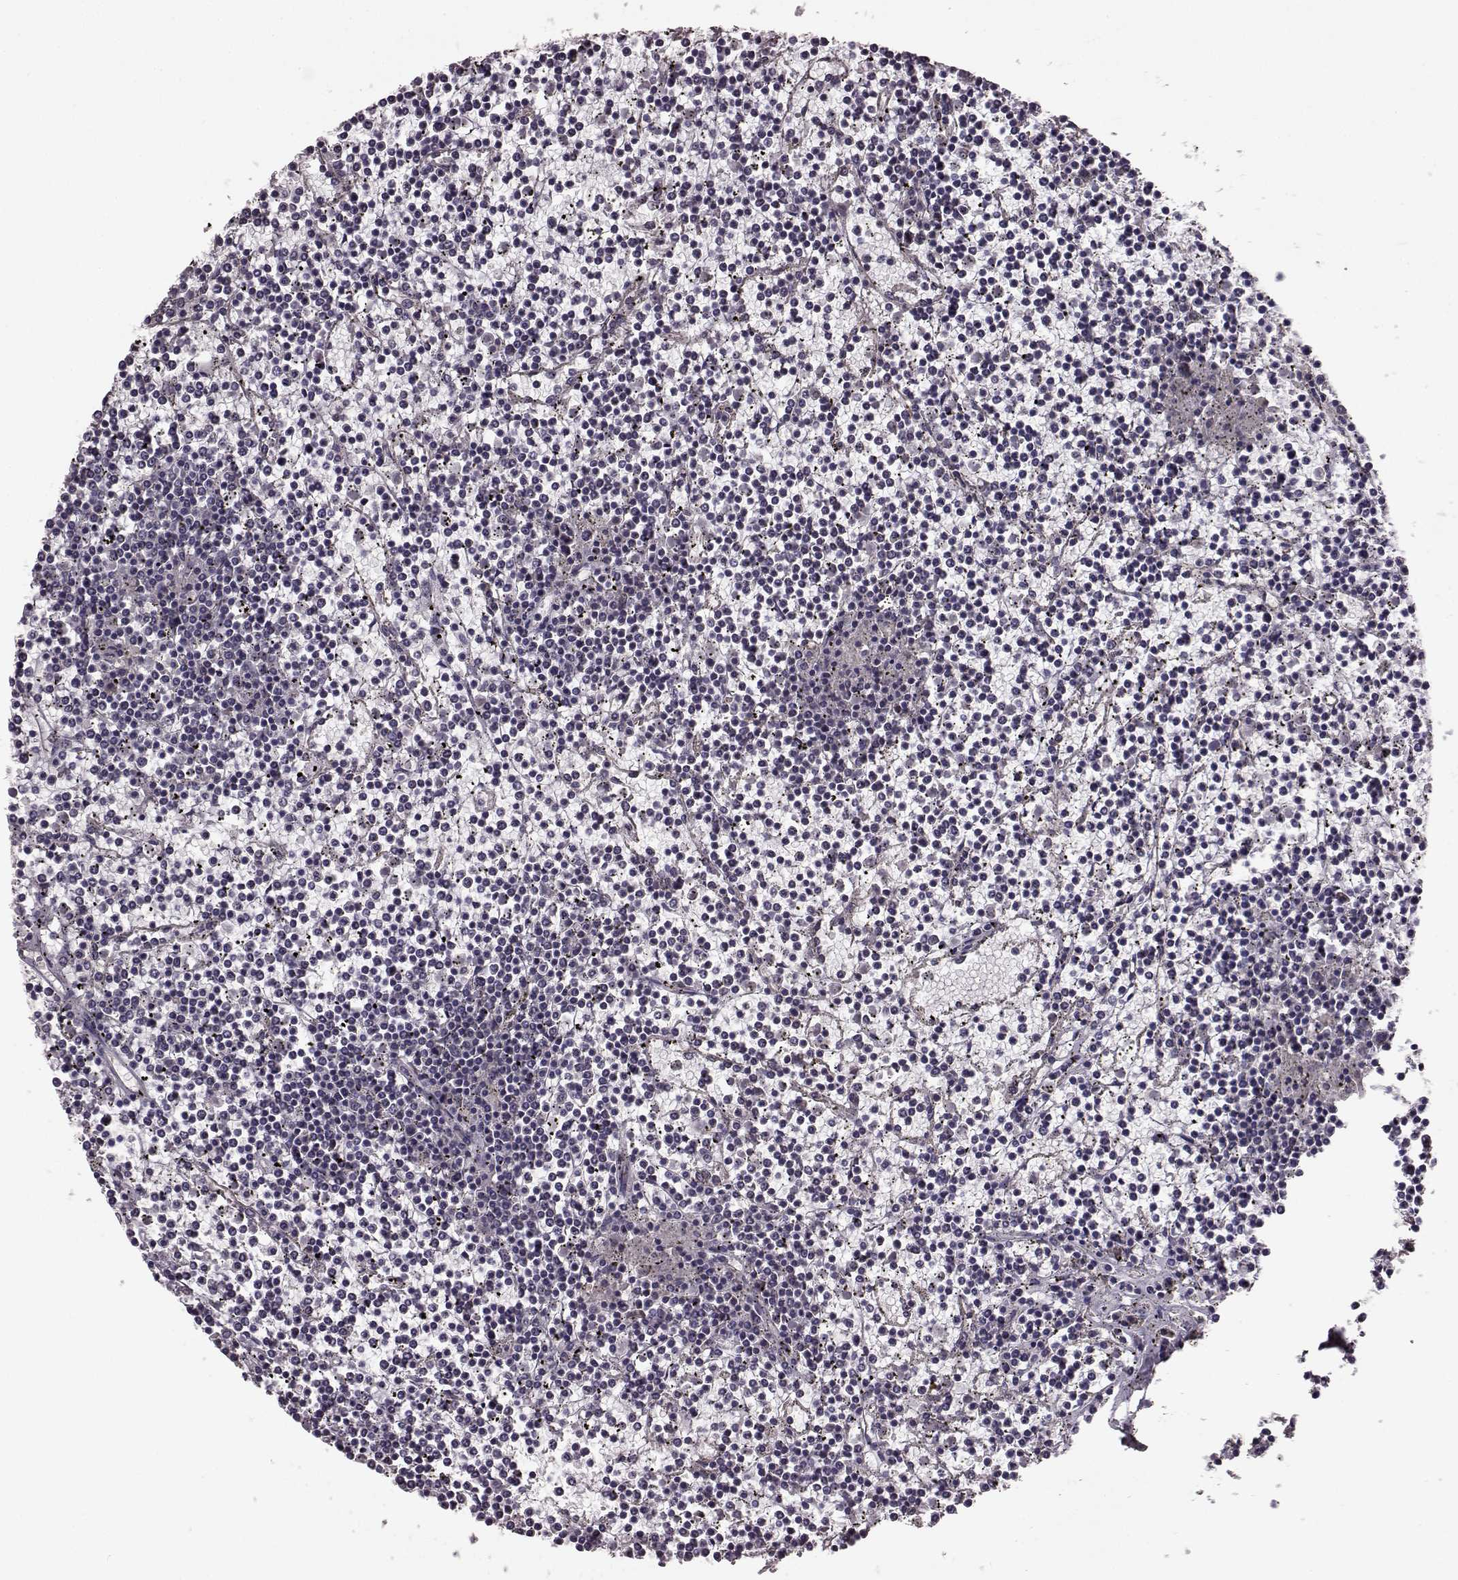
{"staining": {"intensity": "negative", "quantity": "none", "location": "none"}, "tissue": "lymphoma", "cell_type": "Tumor cells", "image_type": "cancer", "snomed": [{"axis": "morphology", "description": "Malignant lymphoma, non-Hodgkin's type, Low grade"}, {"axis": "topography", "description": "Spleen"}], "caption": "IHC of lymphoma exhibits no staining in tumor cells.", "gene": "NTF3", "patient": {"sex": "female", "age": 19}}